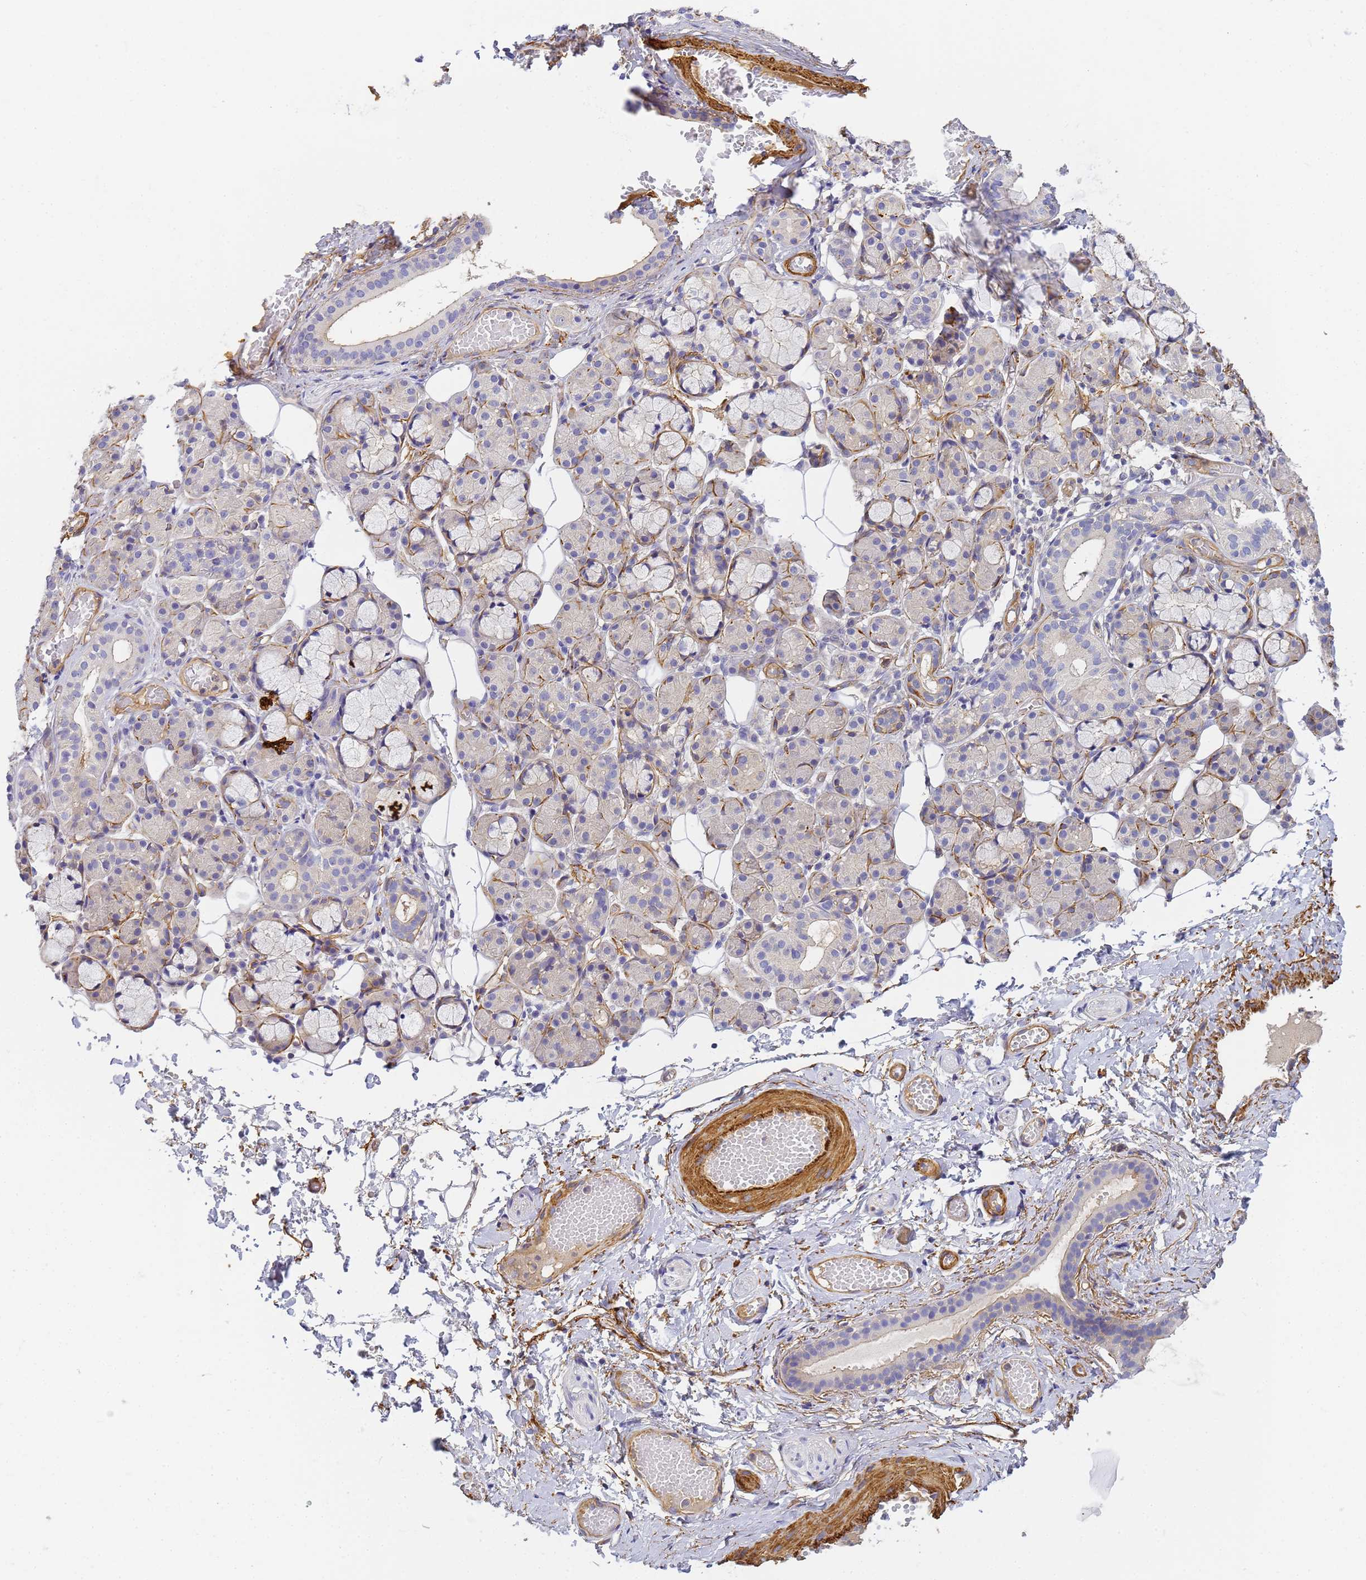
{"staining": {"intensity": "negative", "quantity": "none", "location": "none"}, "tissue": "salivary gland", "cell_type": "Glandular cells", "image_type": "normal", "snomed": [{"axis": "morphology", "description": "Normal tissue, NOS"}, {"axis": "topography", "description": "Salivary gland"}], "caption": "A photomicrograph of salivary gland stained for a protein reveals no brown staining in glandular cells.", "gene": "MYL10", "patient": {"sex": "male", "age": 63}}